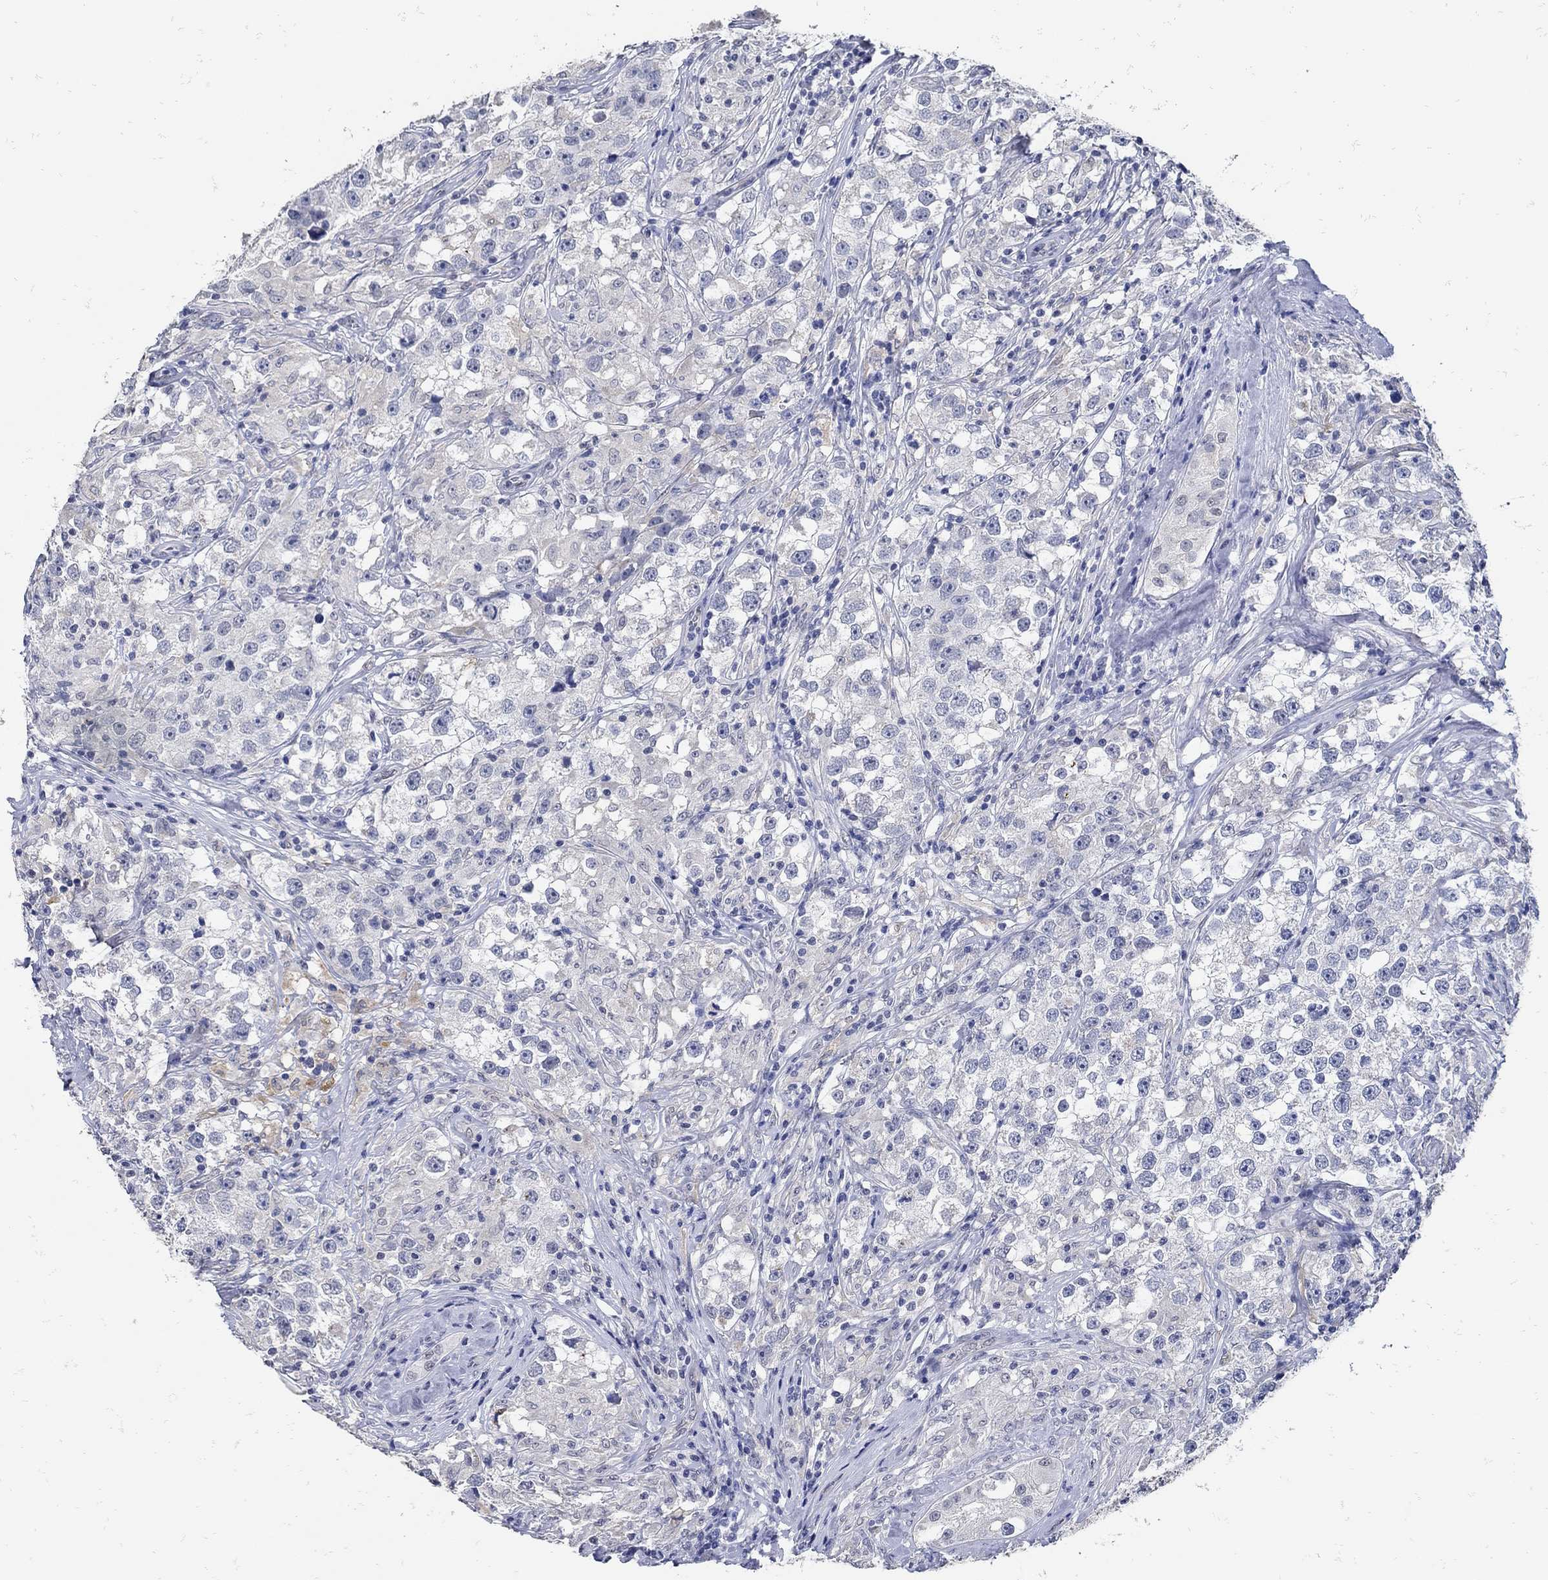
{"staining": {"intensity": "negative", "quantity": "none", "location": "none"}, "tissue": "testis cancer", "cell_type": "Tumor cells", "image_type": "cancer", "snomed": [{"axis": "morphology", "description": "Seminoma, NOS"}, {"axis": "topography", "description": "Testis"}], "caption": "Testis cancer (seminoma) stained for a protein using immunohistochemistry (IHC) reveals no expression tumor cells.", "gene": "KCNN3", "patient": {"sex": "male", "age": 46}}